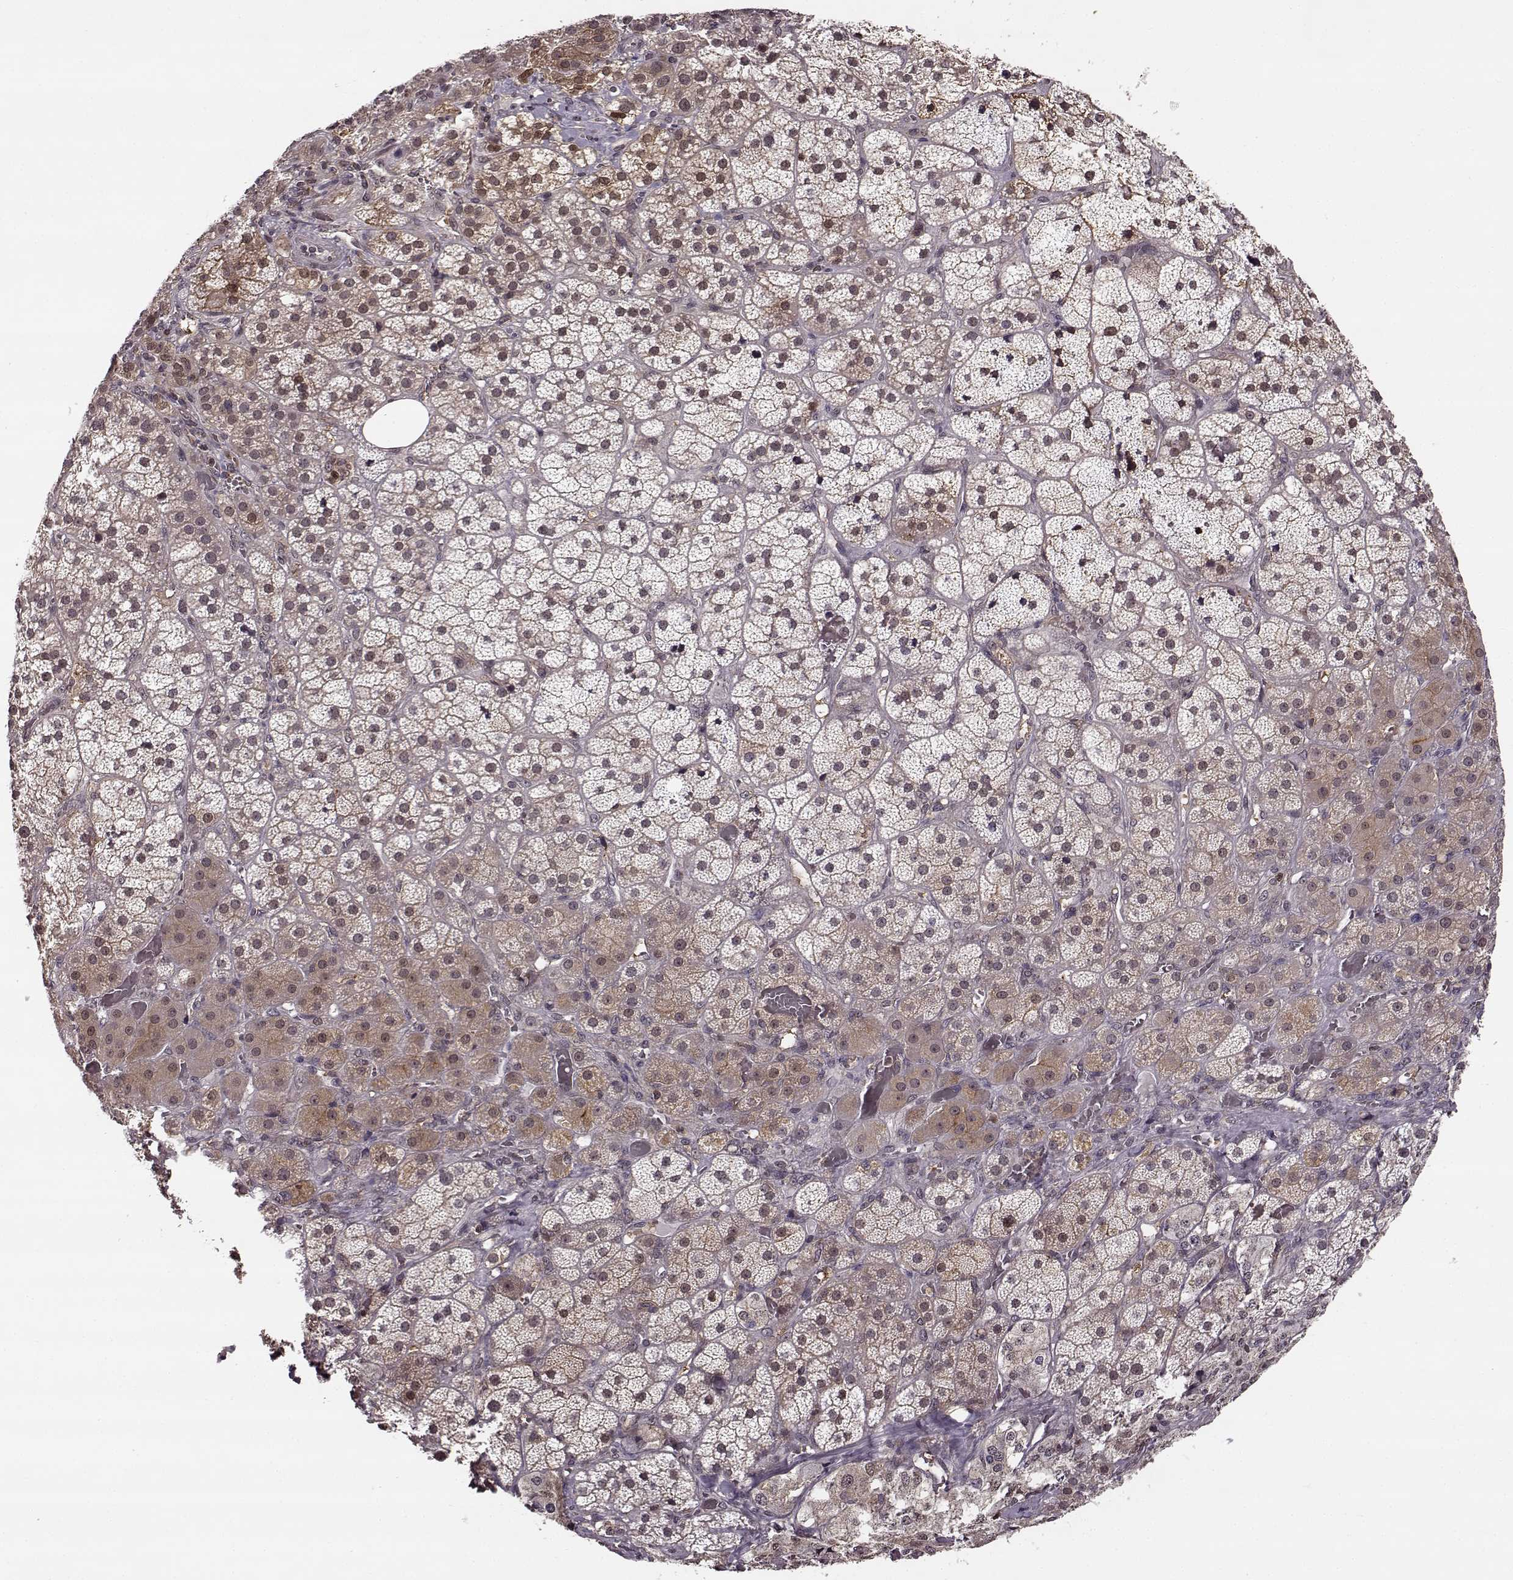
{"staining": {"intensity": "moderate", "quantity": "25%-75%", "location": "cytoplasmic/membranous,nuclear"}, "tissue": "adrenal gland", "cell_type": "Glandular cells", "image_type": "normal", "snomed": [{"axis": "morphology", "description": "Normal tissue, NOS"}, {"axis": "topography", "description": "Adrenal gland"}], "caption": "Adrenal gland was stained to show a protein in brown. There is medium levels of moderate cytoplasmic/membranous,nuclear staining in approximately 25%-75% of glandular cells. Nuclei are stained in blue.", "gene": "MFSD1", "patient": {"sex": "male", "age": 57}}